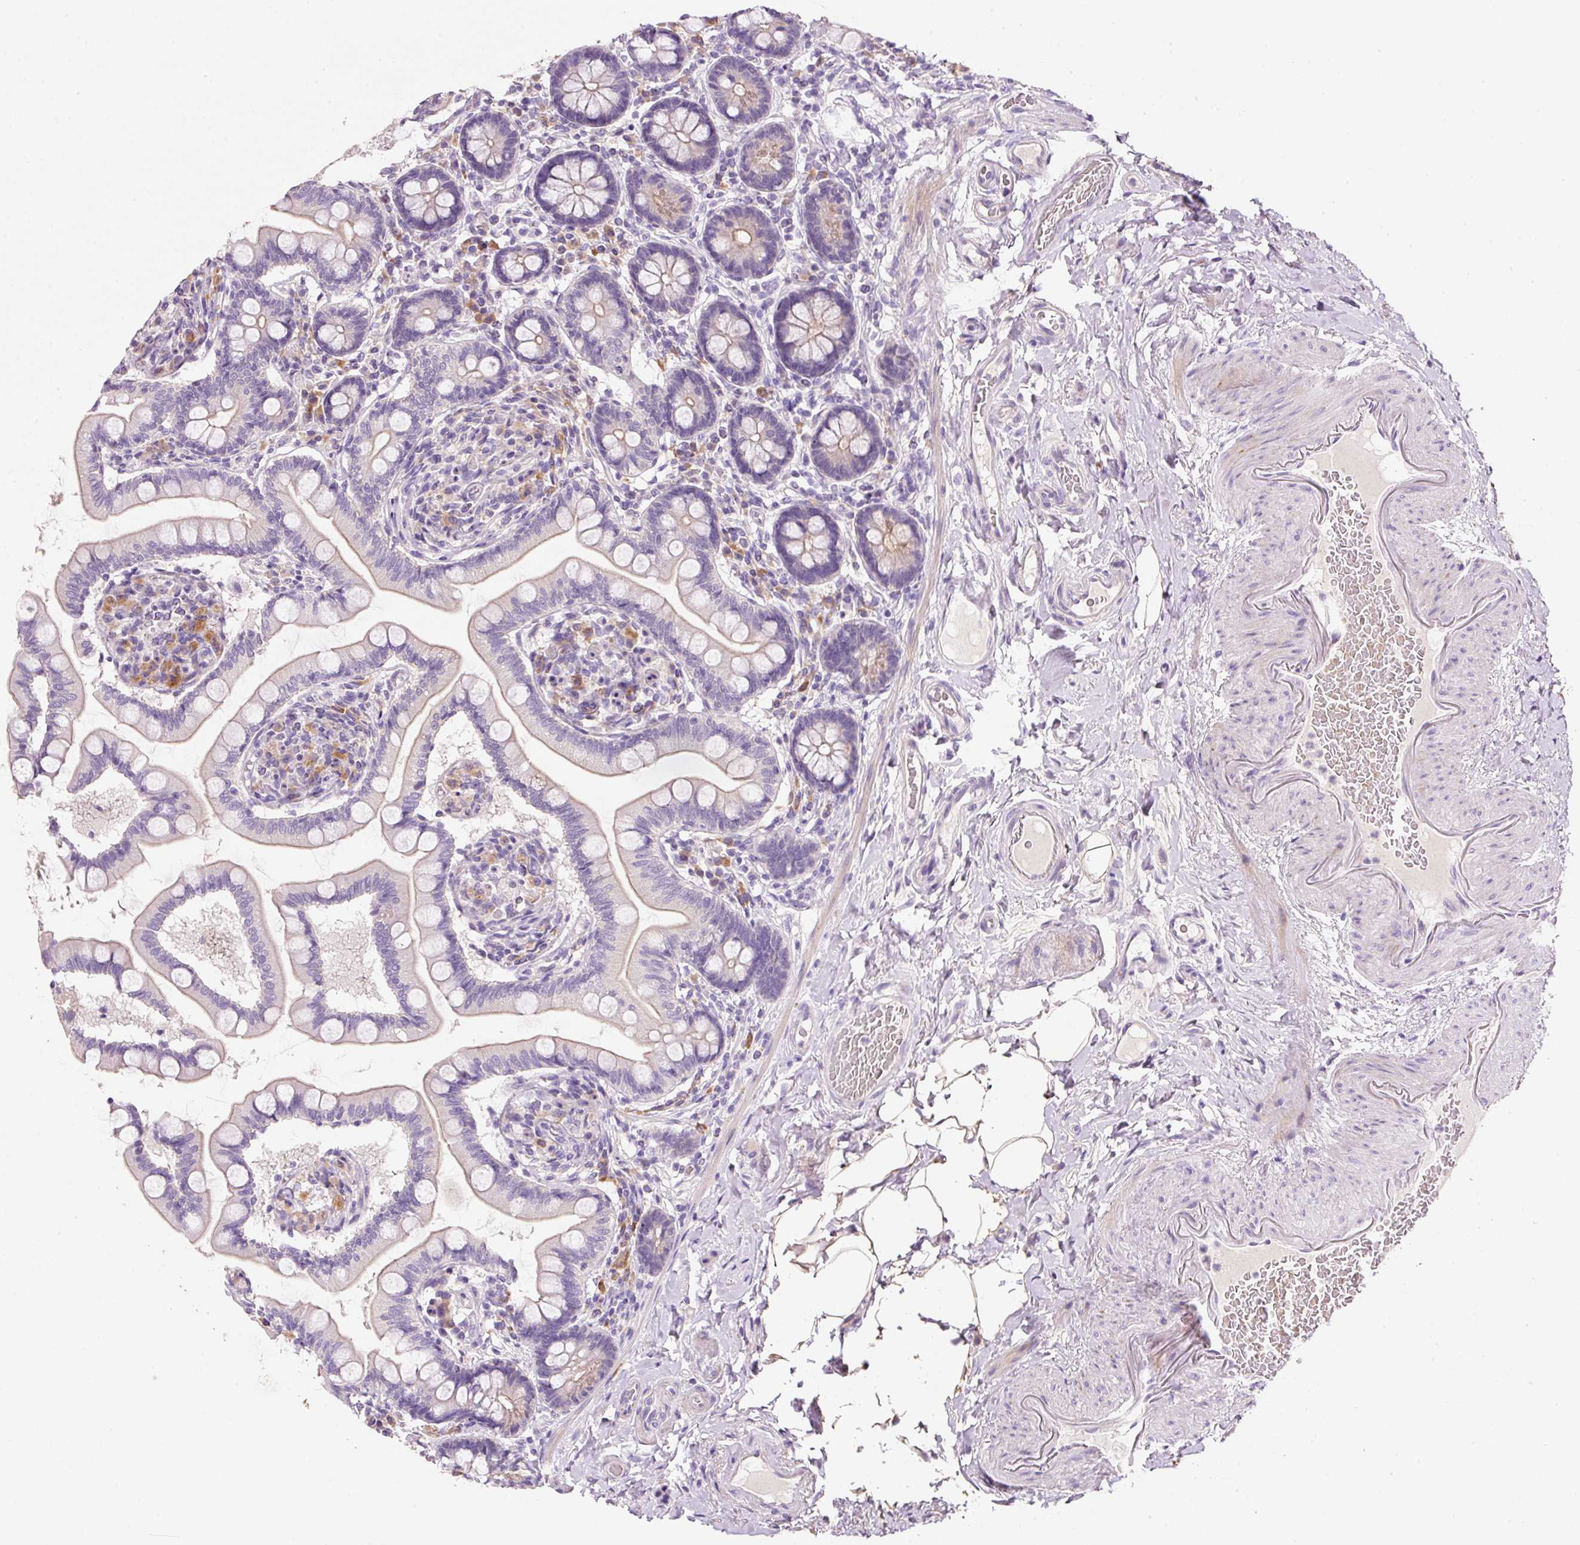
{"staining": {"intensity": "weak", "quantity": "<25%", "location": "cytoplasmic/membranous"}, "tissue": "small intestine", "cell_type": "Glandular cells", "image_type": "normal", "snomed": [{"axis": "morphology", "description": "Normal tissue, NOS"}, {"axis": "topography", "description": "Small intestine"}], "caption": "Protein analysis of normal small intestine shows no significant positivity in glandular cells.", "gene": "TENT5C", "patient": {"sex": "female", "age": 64}}